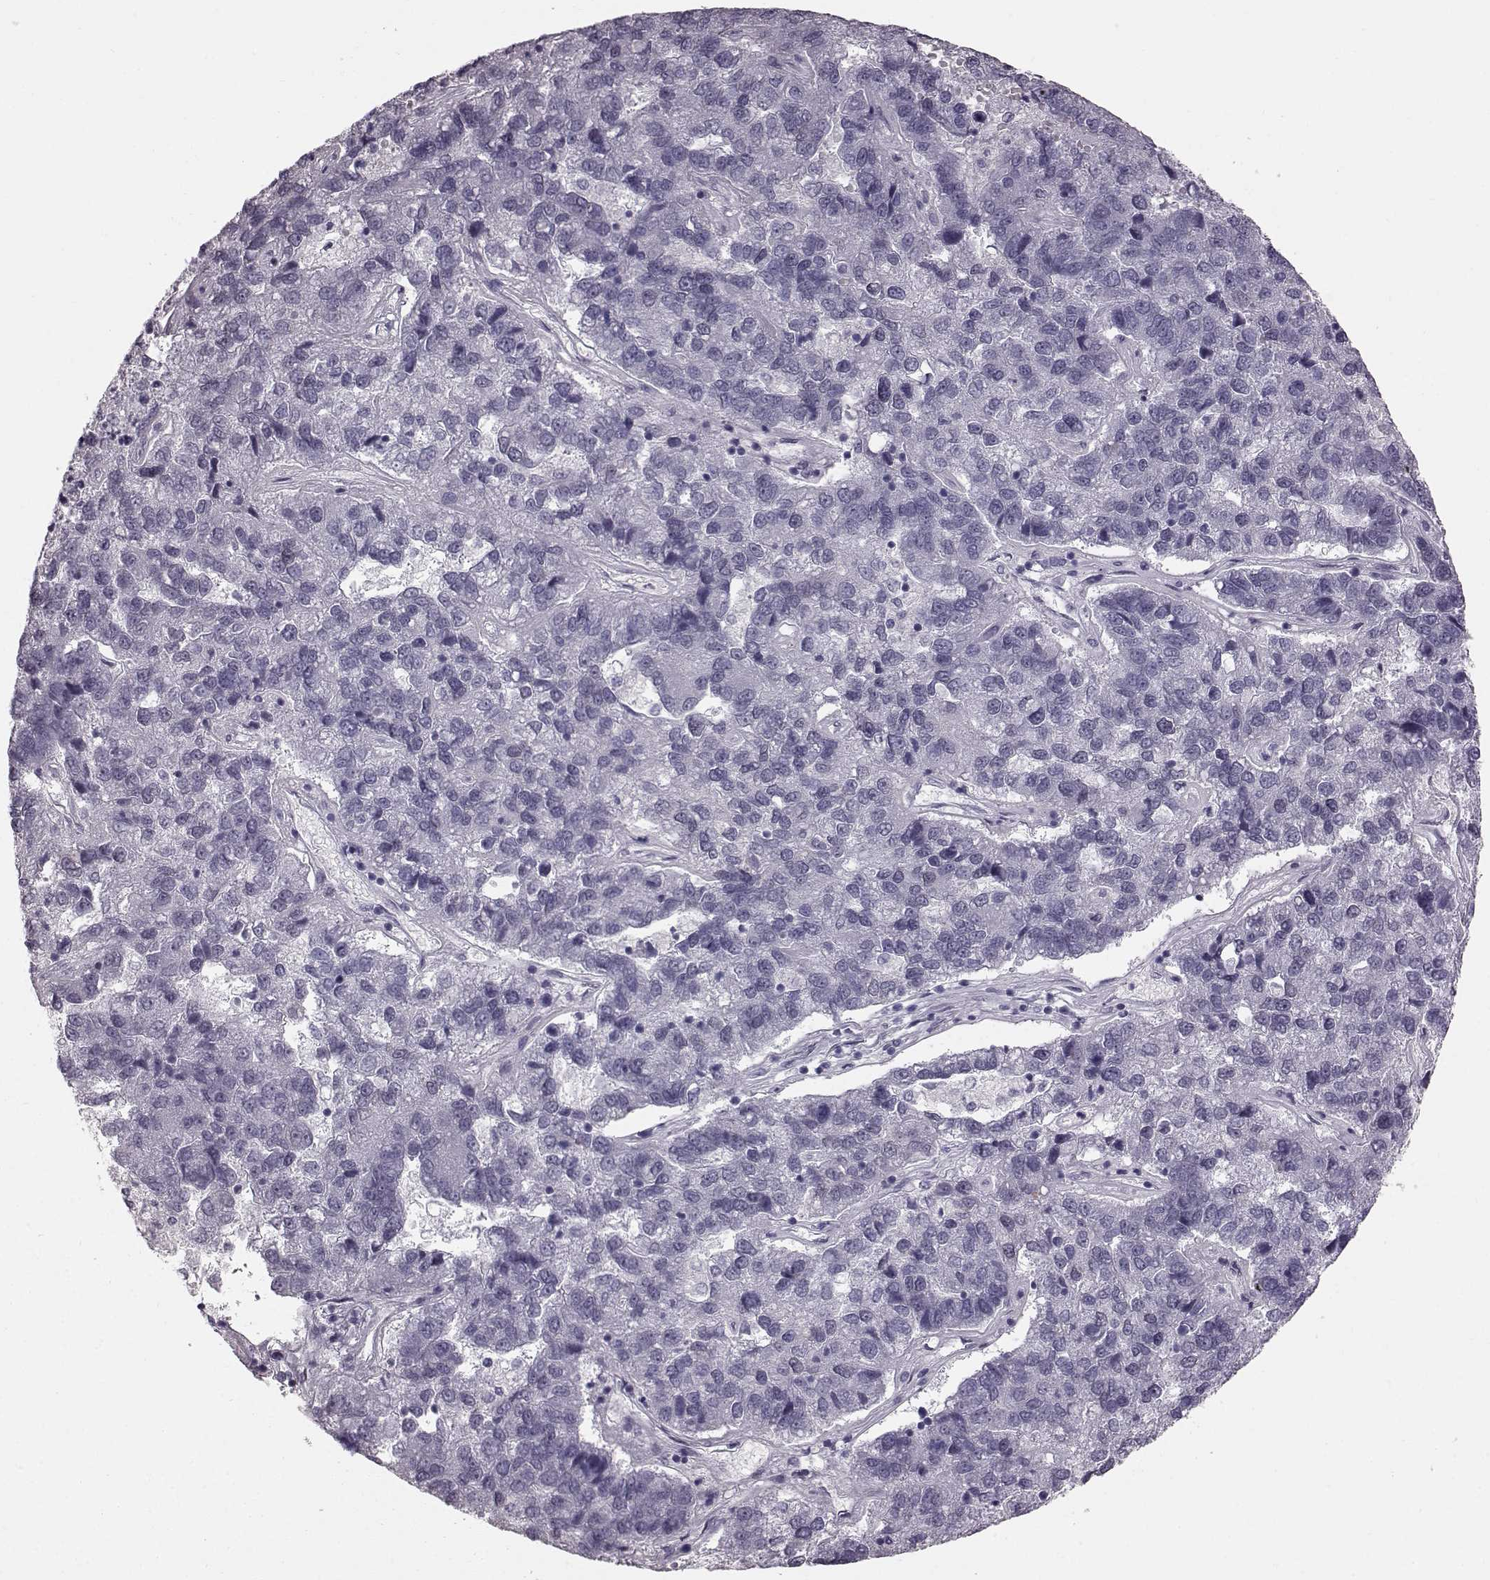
{"staining": {"intensity": "negative", "quantity": "none", "location": "none"}, "tissue": "pancreatic cancer", "cell_type": "Tumor cells", "image_type": "cancer", "snomed": [{"axis": "morphology", "description": "Adenocarcinoma, NOS"}, {"axis": "topography", "description": "Pancreas"}], "caption": "The image reveals no significant expression in tumor cells of adenocarcinoma (pancreatic).", "gene": "TCHHL1", "patient": {"sex": "female", "age": 61}}